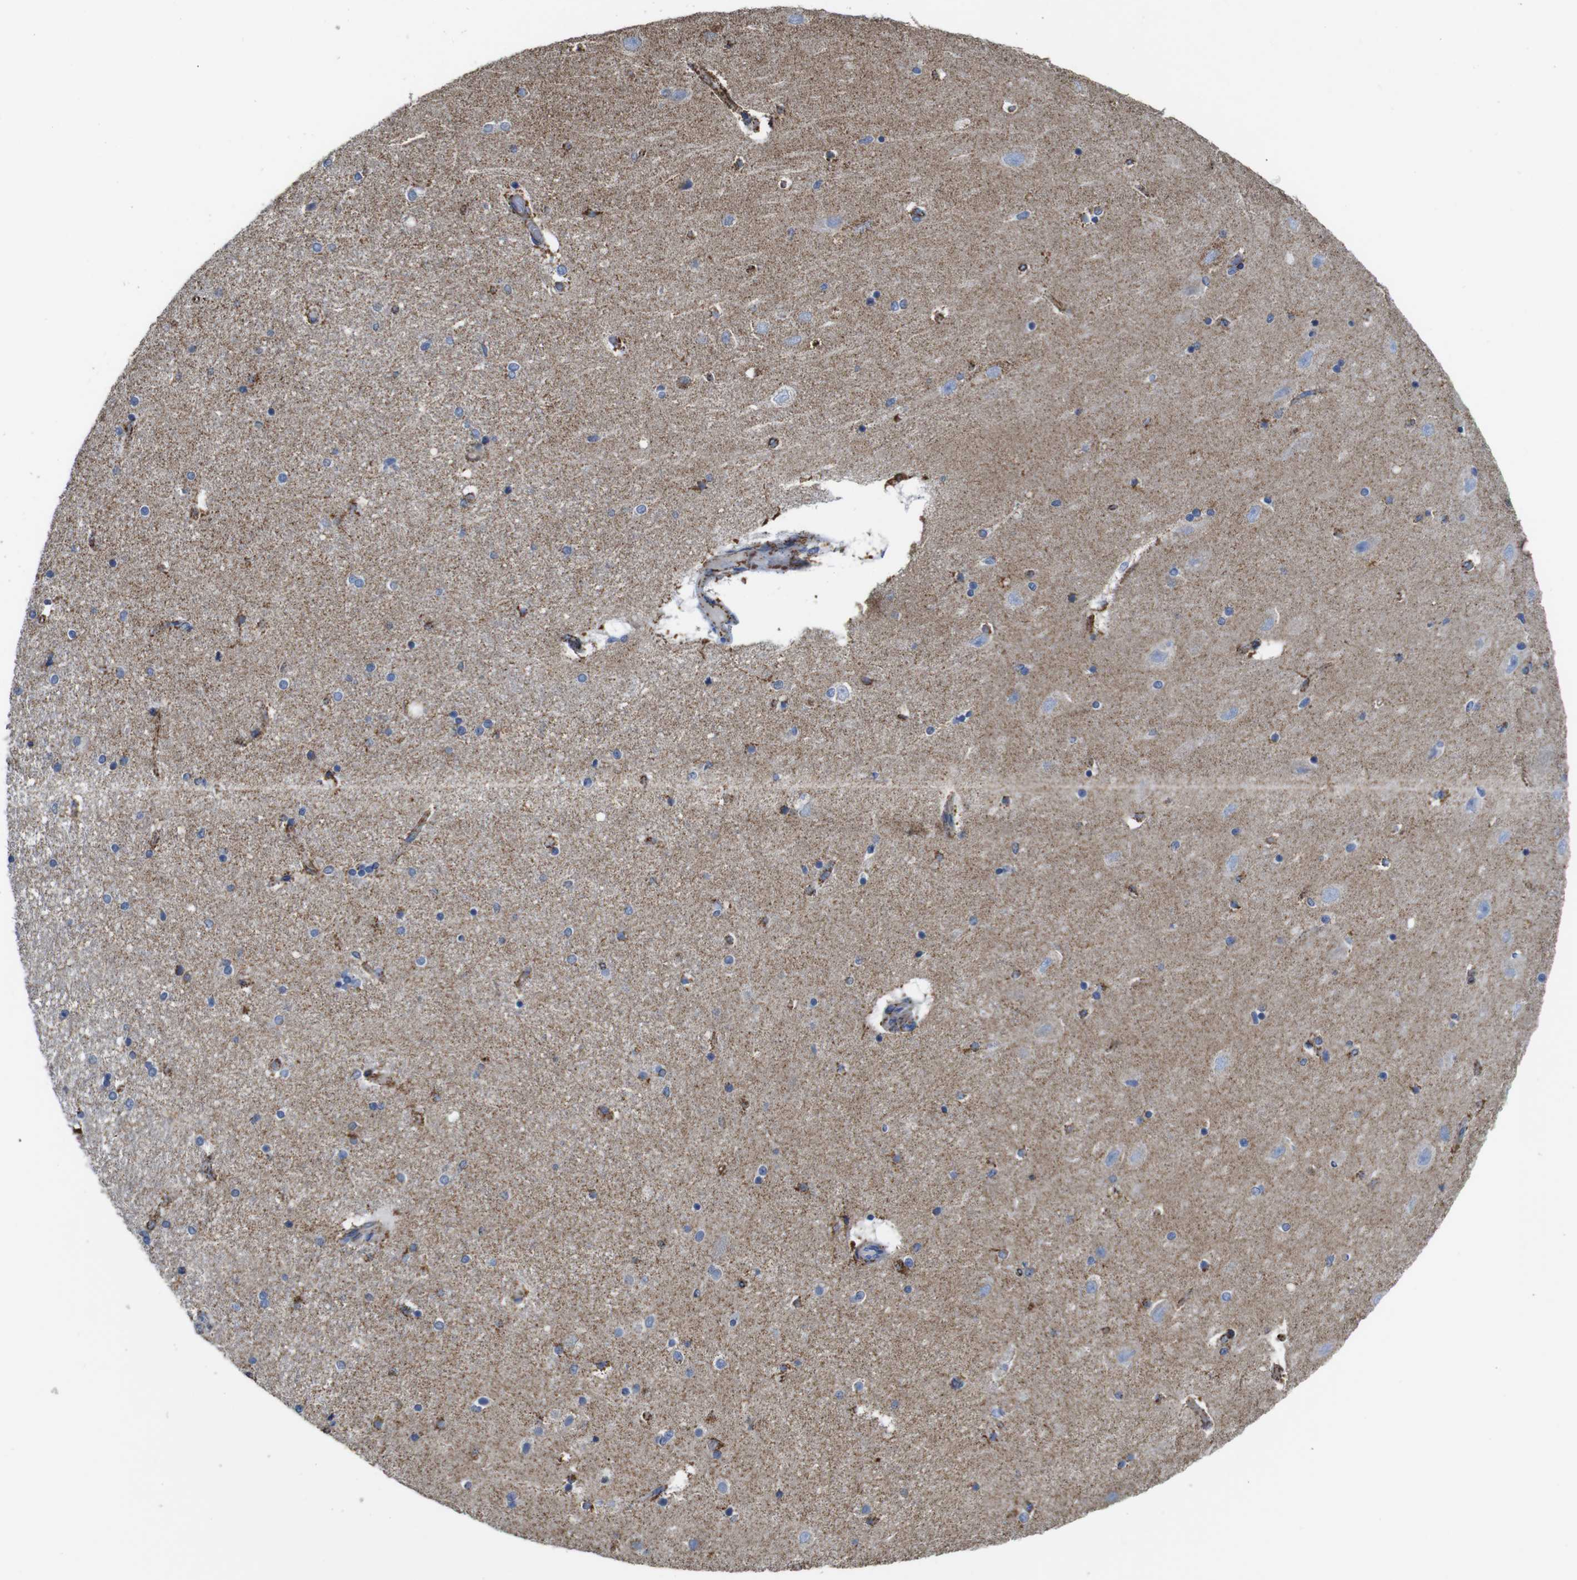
{"staining": {"intensity": "negative", "quantity": "none", "location": "none"}, "tissue": "hippocampus", "cell_type": "Glial cells", "image_type": "normal", "snomed": [{"axis": "morphology", "description": "Normal tissue, NOS"}, {"axis": "topography", "description": "Hippocampus"}], "caption": "This is a image of immunohistochemistry (IHC) staining of unremarkable hippocampus, which shows no positivity in glial cells.", "gene": "MAOA", "patient": {"sex": "female", "age": 54}}